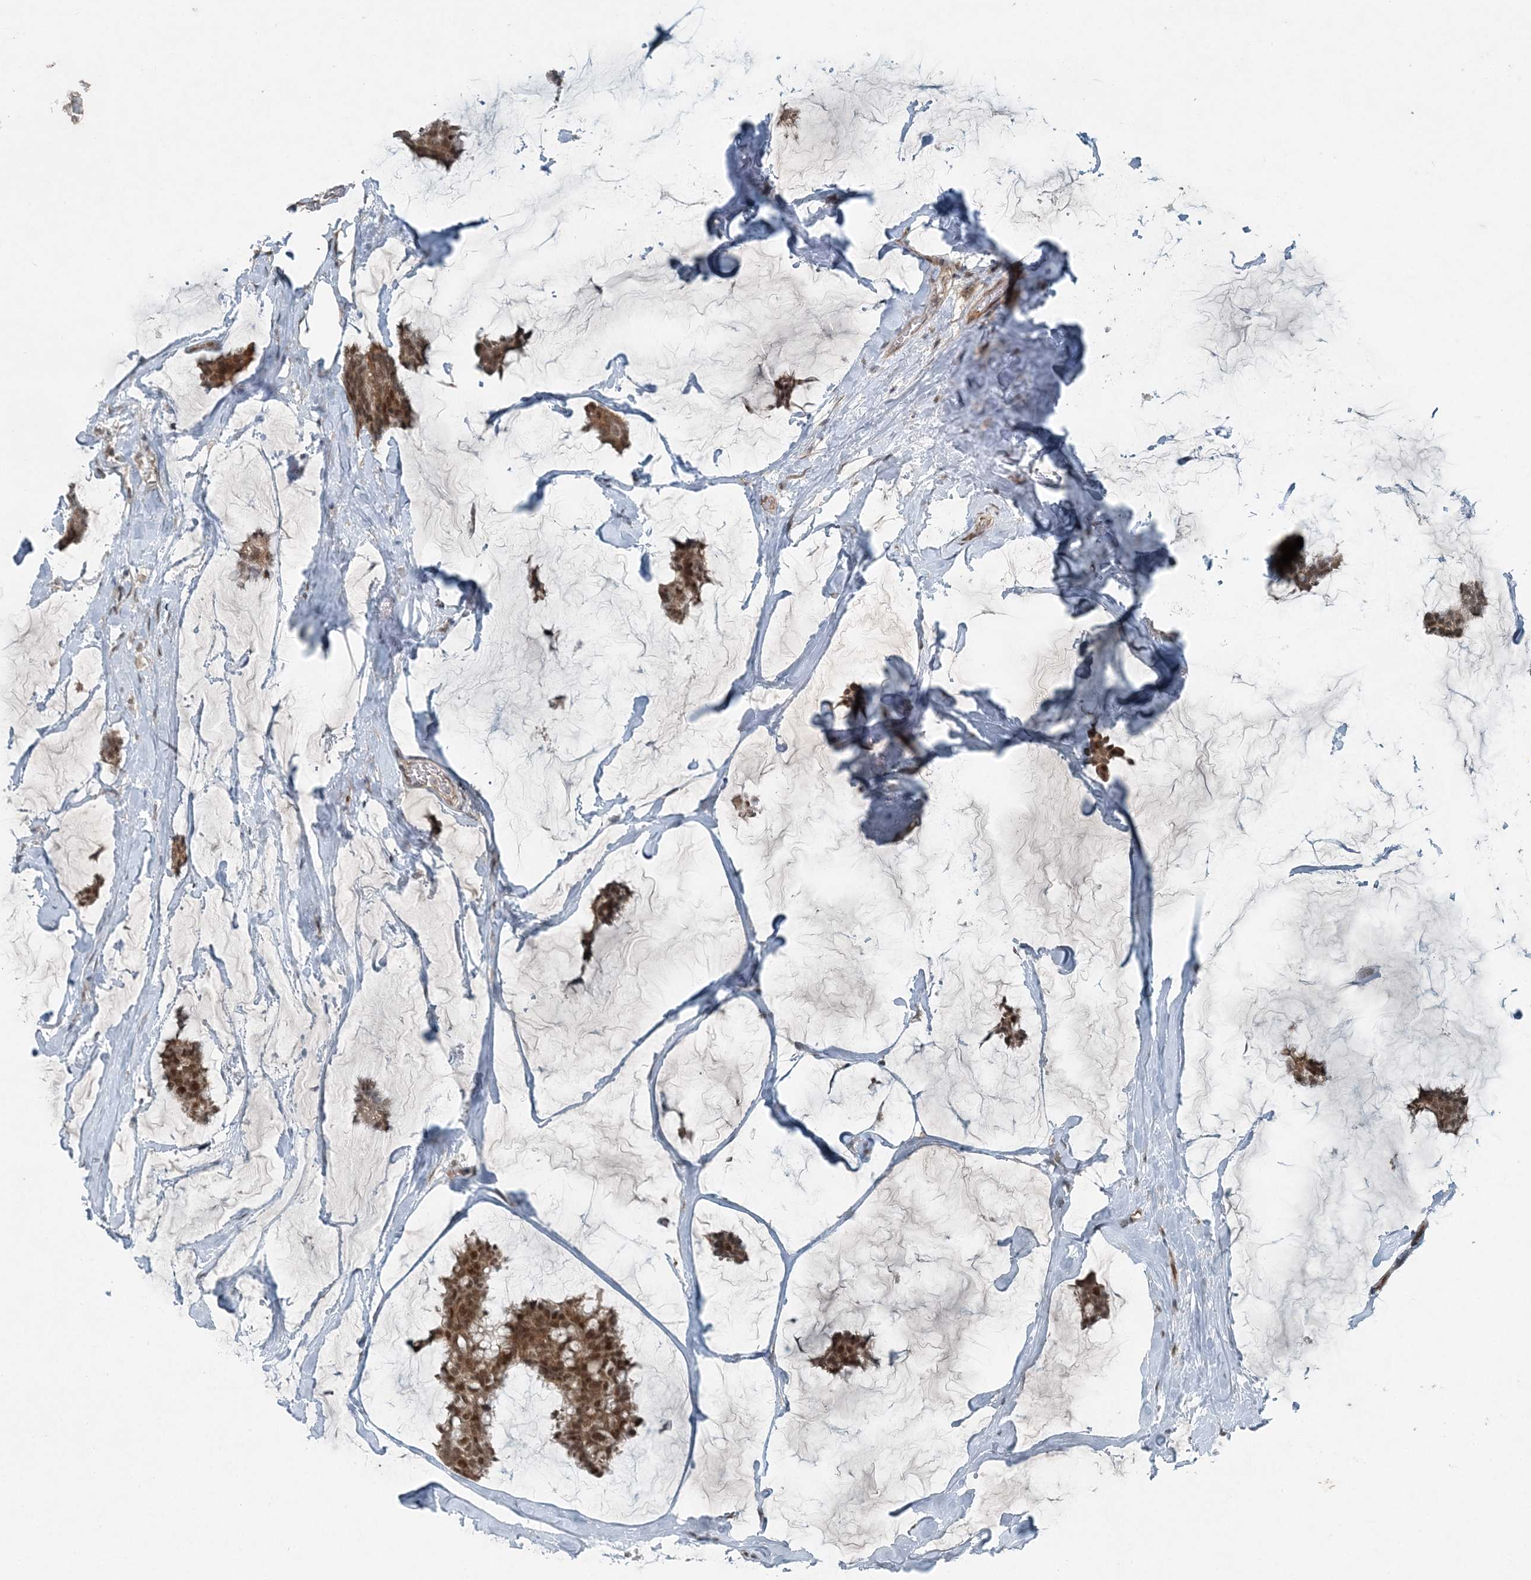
{"staining": {"intensity": "moderate", "quantity": ">75%", "location": "cytoplasmic/membranous,nuclear"}, "tissue": "breast cancer", "cell_type": "Tumor cells", "image_type": "cancer", "snomed": [{"axis": "morphology", "description": "Duct carcinoma"}, {"axis": "topography", "description": "Breast"}], "caption": "An IHC image of tumor tissue is shown. Protein staining in brown highlights moderate cytoplasmic/membranous and nuclear positivity in breast cancer (infiltrating ductal carcinoma) within tumor cells.", "gene": "COPS7B", "patient": {"sex": "female", "age": 93}}